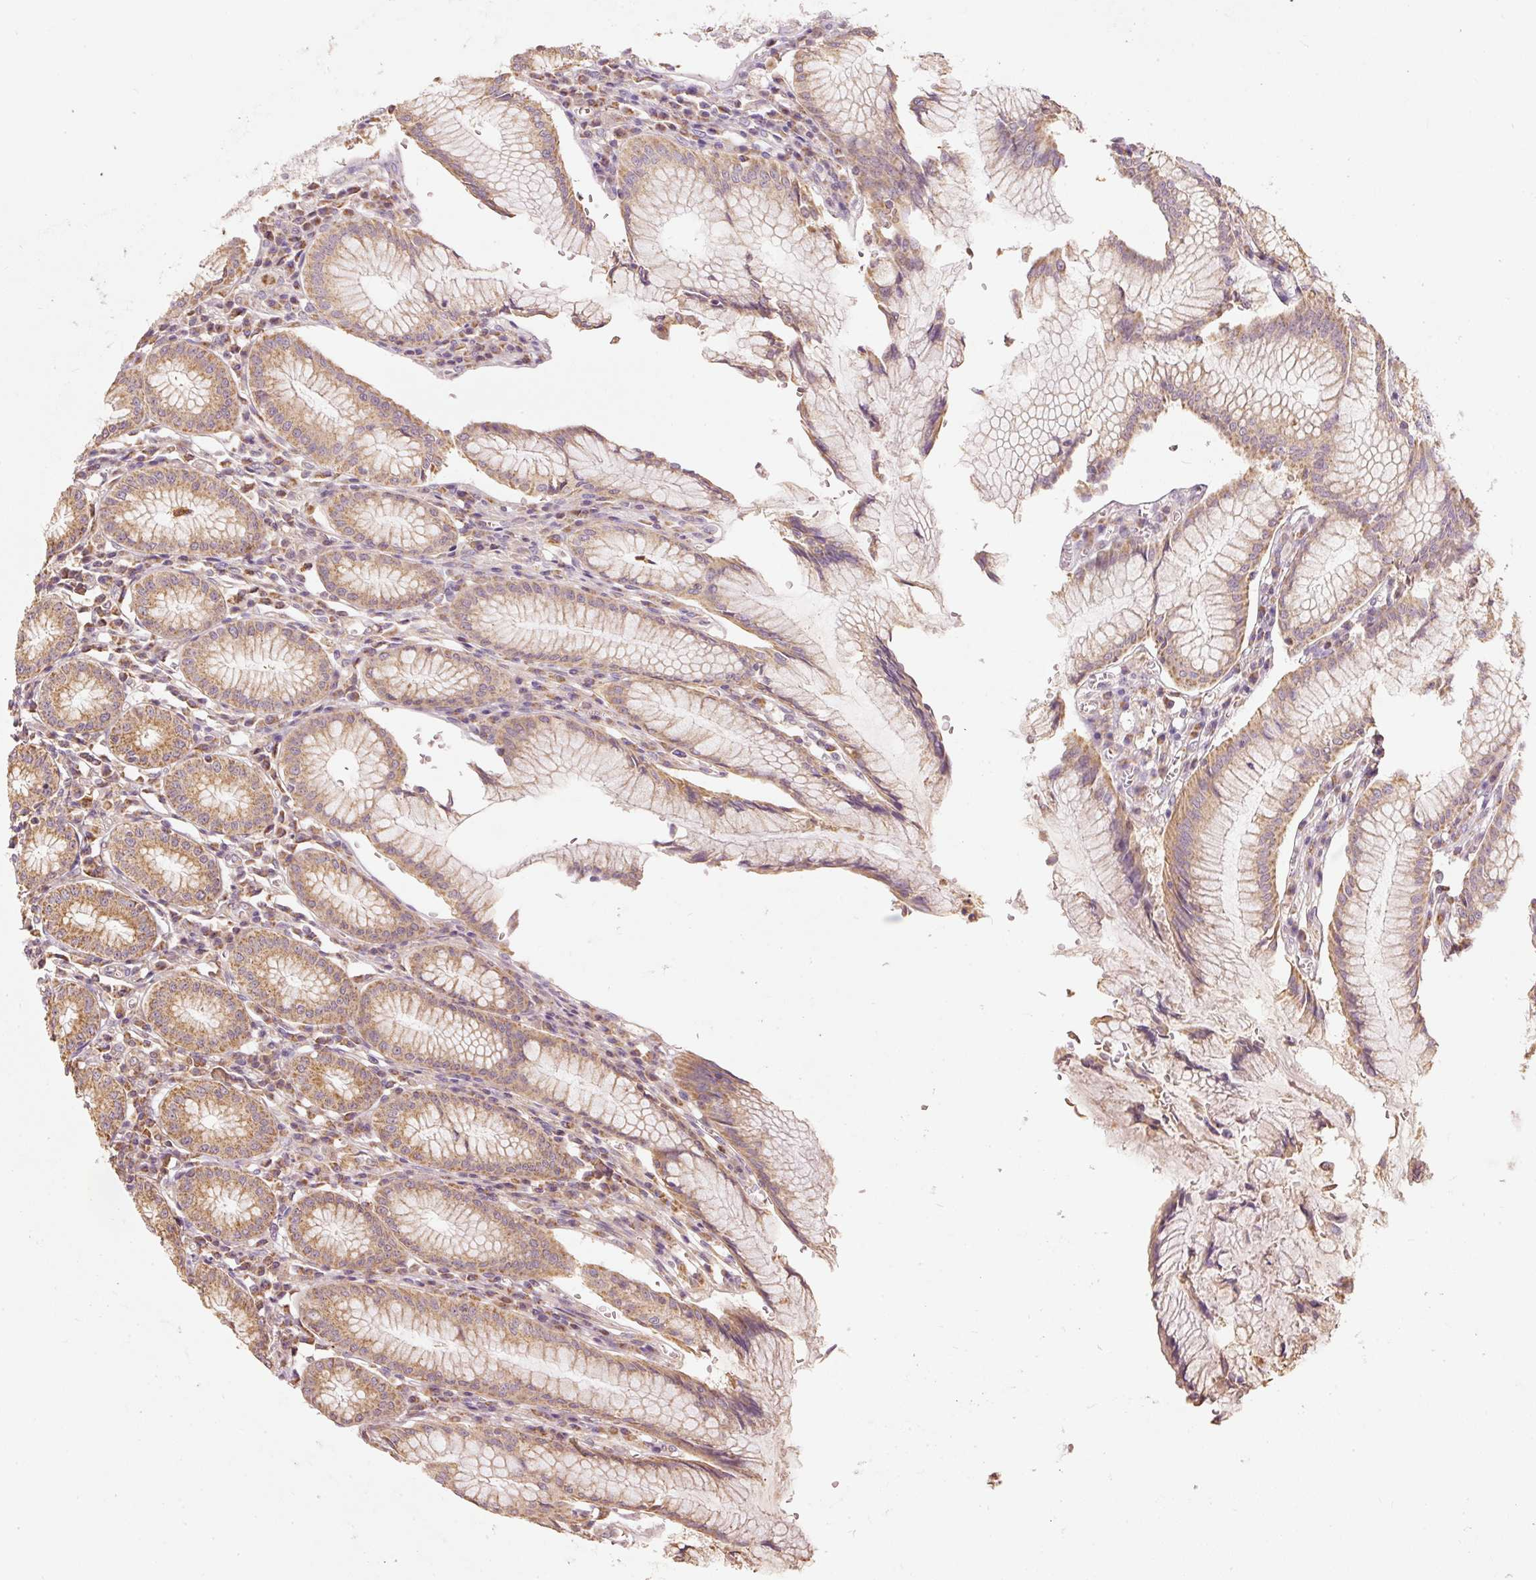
{"staining": {"intensity": "moderate", "quantity": ">75%", "location": "cytoplasmic/membranous"}, "tissue": "stomach", "cell_type": "Glandular cells", "image_type": "normal", "snomed": [{"axis": "morphology", "description": "Normal tissue, NOS"}, {"axis": "topography", "description": "Stomach"}], "caption": "Stomach stained for a protein exhibits moderate cytoplasmic/membranous positivity in glandular cells. Nuclei are stained in blue.", "gene": "PSENEN", "patient": {"sex": "male", "age": 55}}